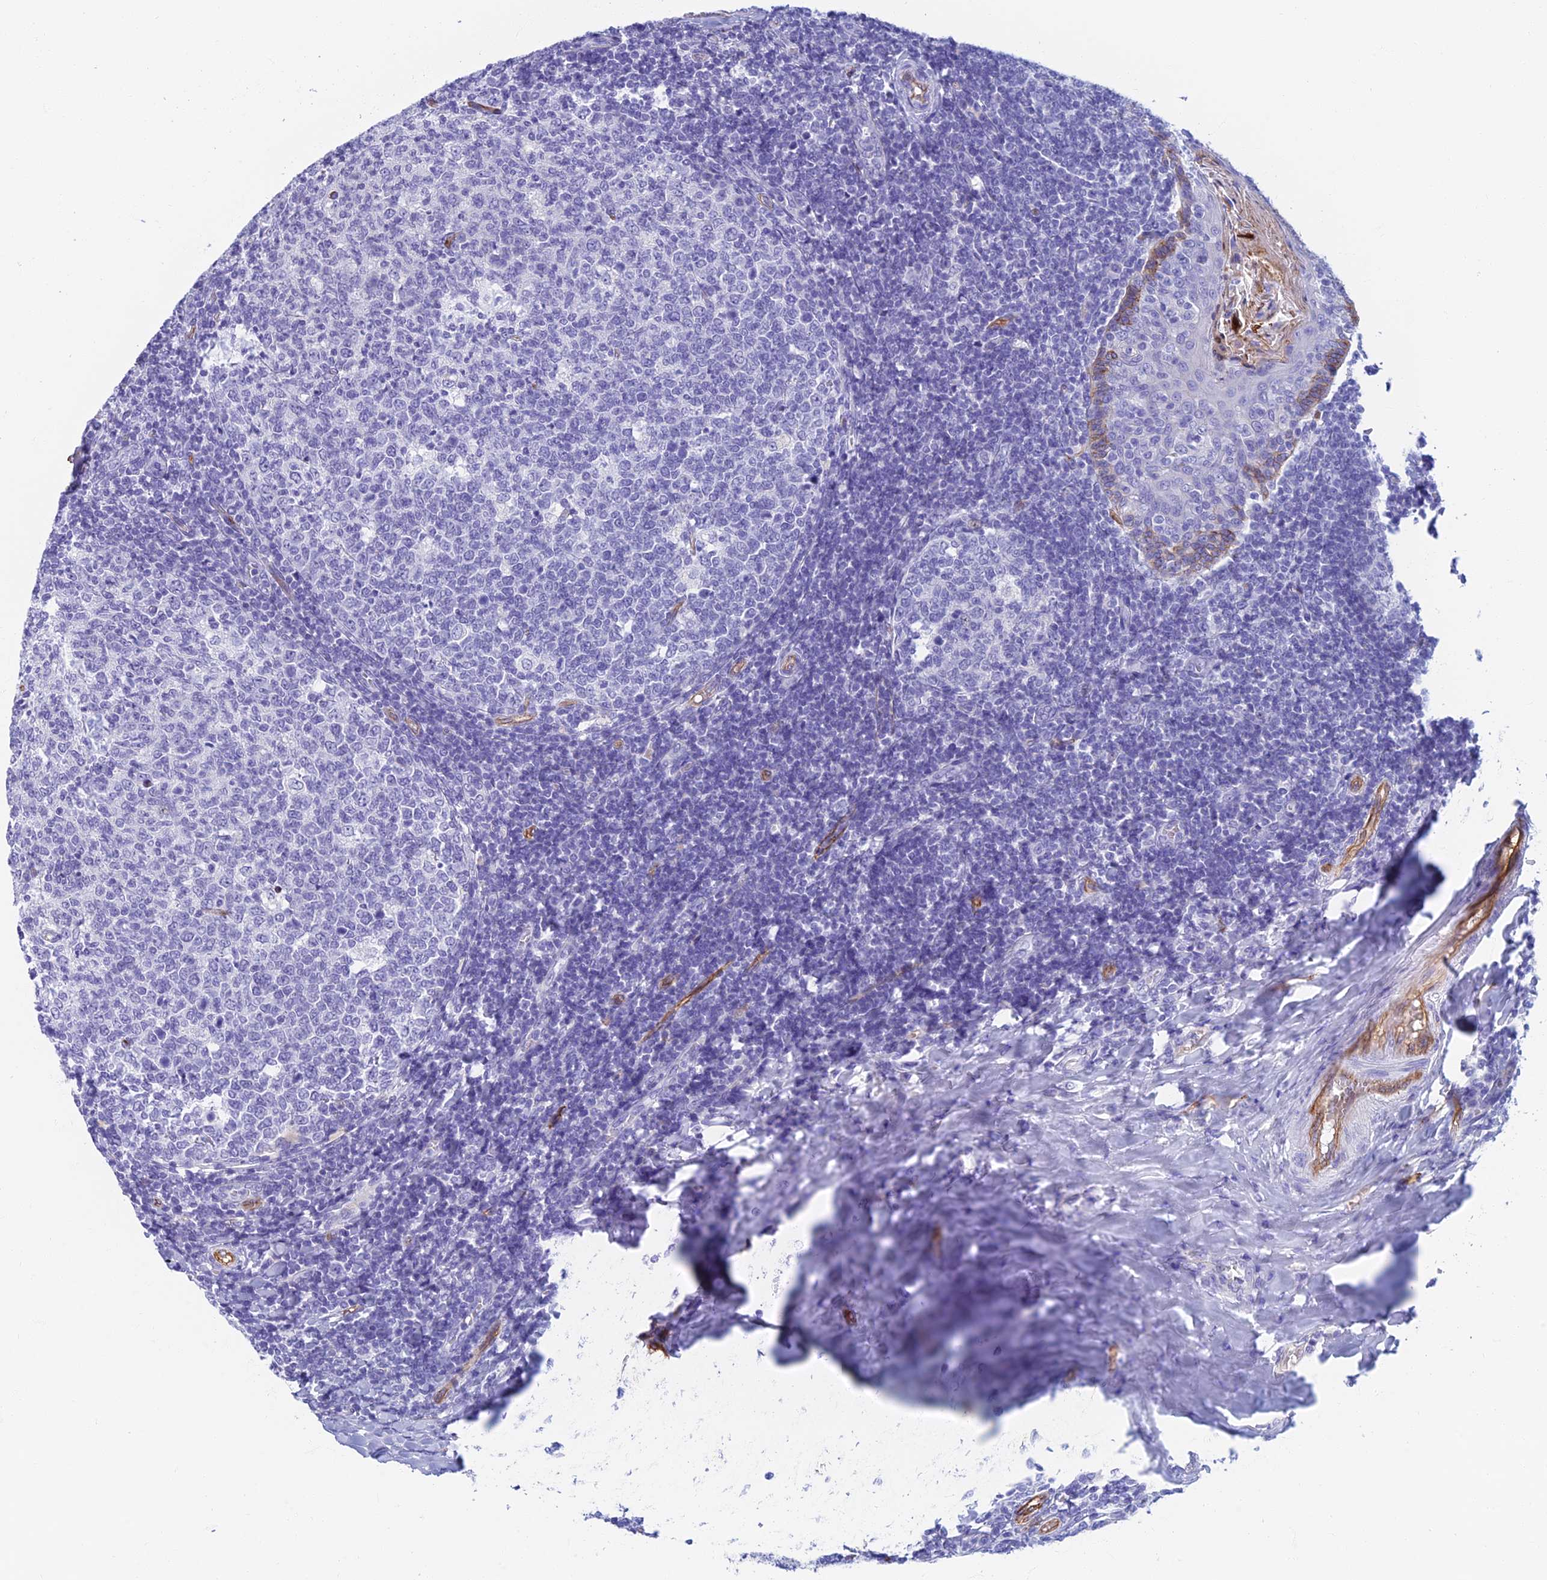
{"staining": {"intensity": "negative", "quantity": "none", "location": "none"}, "tissue": "tonsil", "cell_type": "Germinal center cells", "image_type": "normal", "snomed": [{"axis": "morphology", "description": "Normal tissue, NOS"}, {"axis": "topography", "description": "Tonsil"}], "caption": "IHC micrograph of normal human tonsil stained for a protein (brown), which displays no staining in germinal center cells.", "gene": "ETFRF1", "patient": {"sex": "female", "age": 19}}